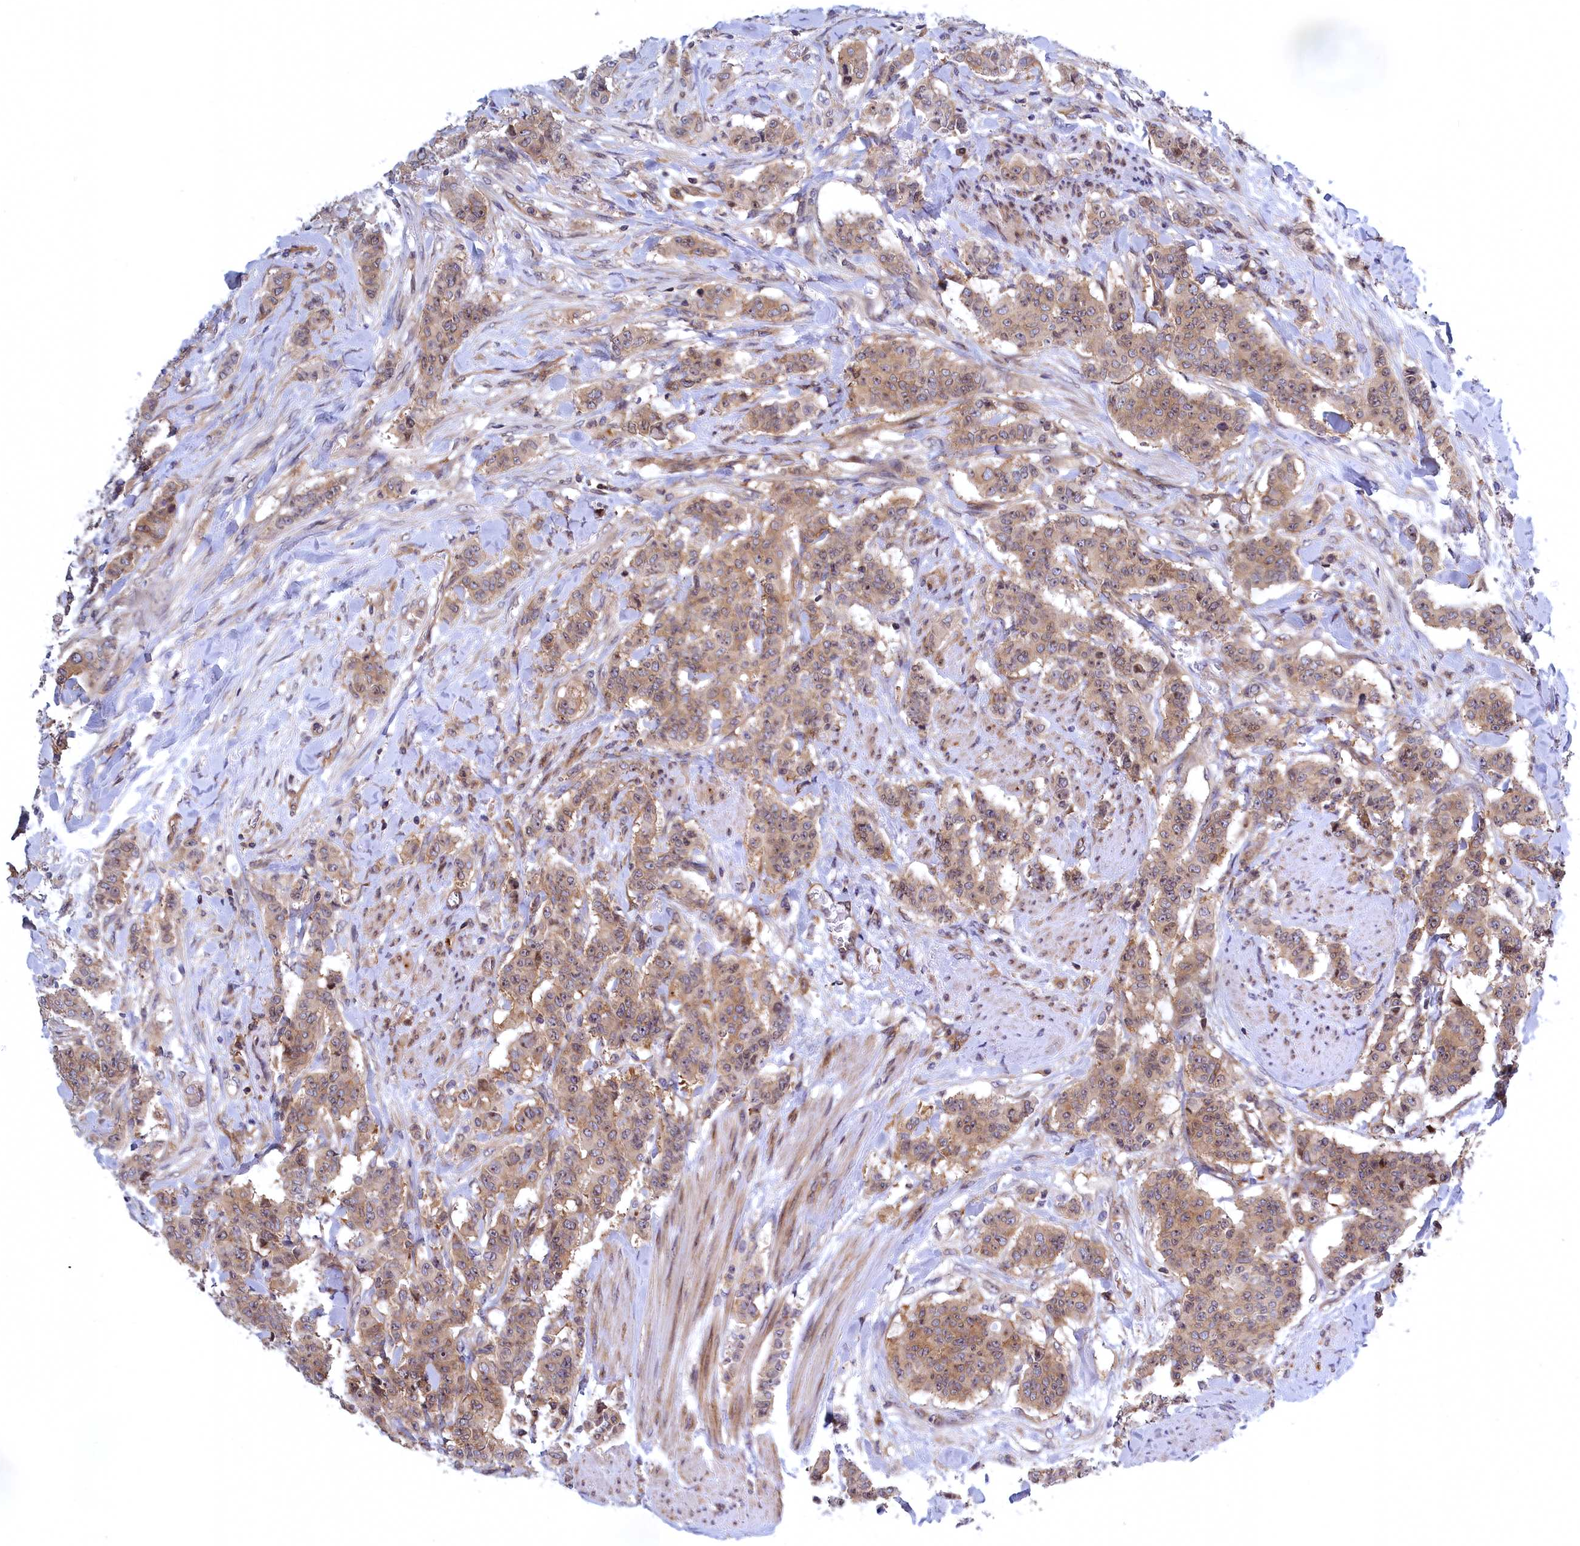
{"staining": {"intensity": "weak", "quantity": ">75%", "location": "cytoplasmic/membranous,nuclear"}, "tissue": "breast cancer", "cell_type": "Tumor cells", "image_type": "cancer", "snomed": [{"axis": "morphology", "description": "Duct carcinoma"}, {"axis": "topography", "description": "Breast"}], "caption": "An immunohistochemistry histopathology image of neoplastic tissue is shown. Protein staining in brown labels weak cytoplasmic/membranous and nuclear positivity in breast infiltrating ductal carcinoma within tumor cells. (brown staining indicates protein expression, while blue staining denotes nuclei).", "gene": "NAA10", "patient": {"sex": "female", "age": 40}}